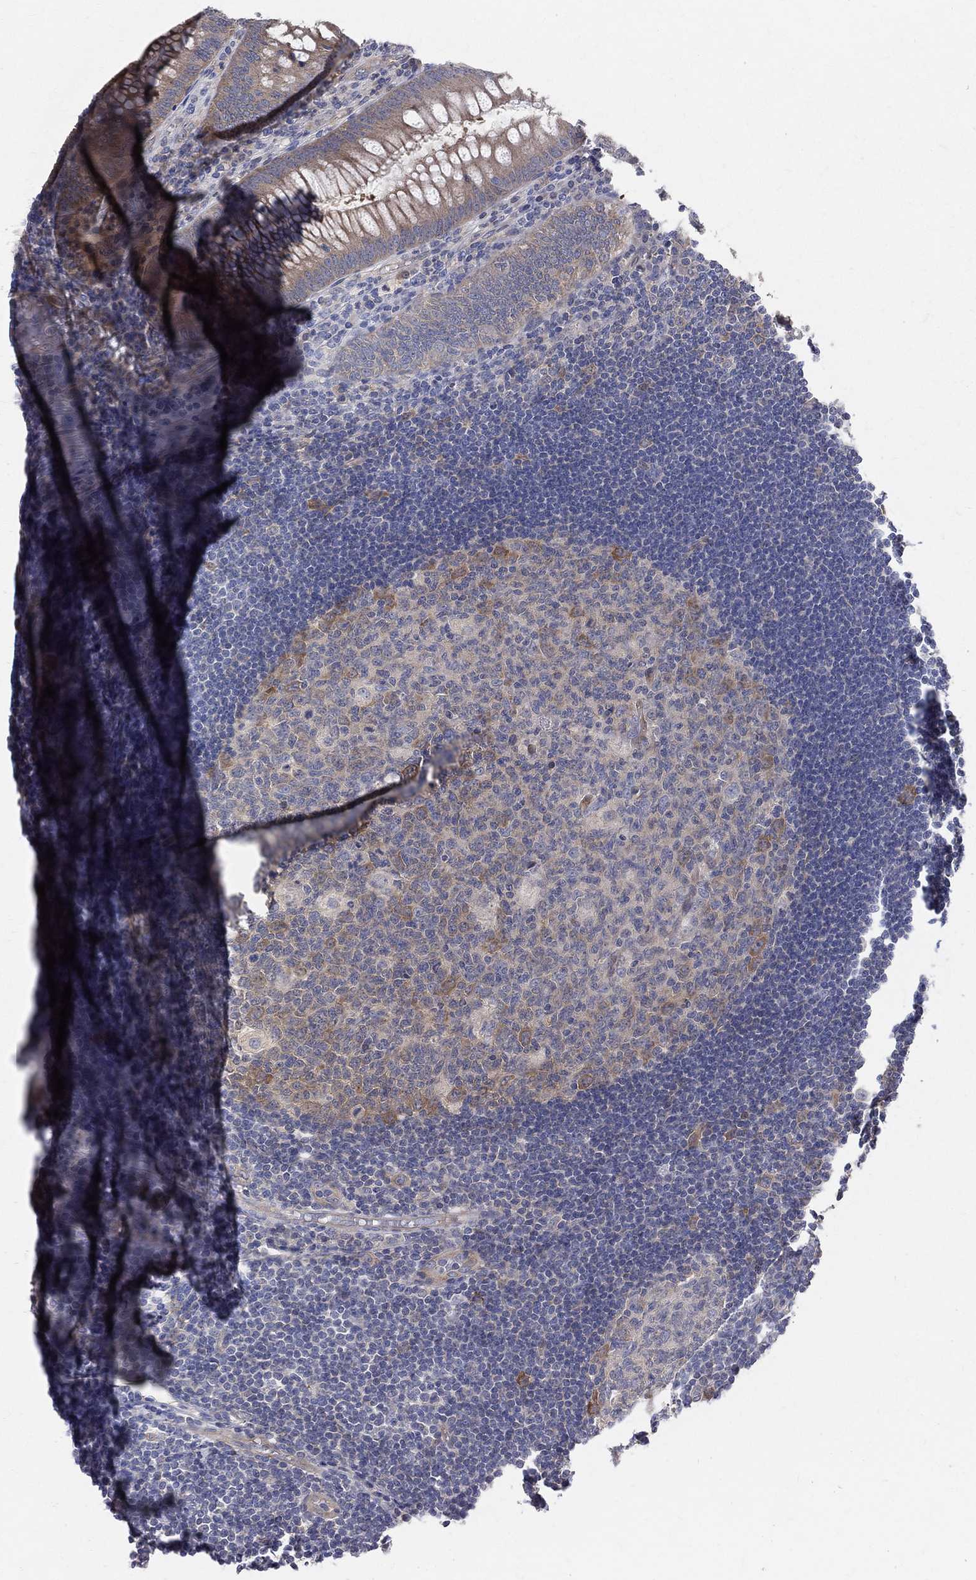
{"staining": {"intensity": "moderate", "quantity": ">75%", "location": "cytoplasmic/membranous"}, "tissue": "appendix", "cell_type": "Glandular cells", "image_type": "normal", "snomed": [{"axis": "morphology", "description": "Normal tissue, NOS"}, {"axis": "morphology", "description": "Inflammation, NOS"}, {"axis": "topography", "description": "Appendix"}], "caption": "DAB (3,3'-diaminobenzidine) immunohistochemical staining of normal human appendix exhibits moderate cytoplasmic/membranous protein positivity in approximately >75% of glandular cells. (IHC, brightfield microscopy, high magnification).", "gene": "POMZP3", "patient": {"sex": "male", "age": 16}}